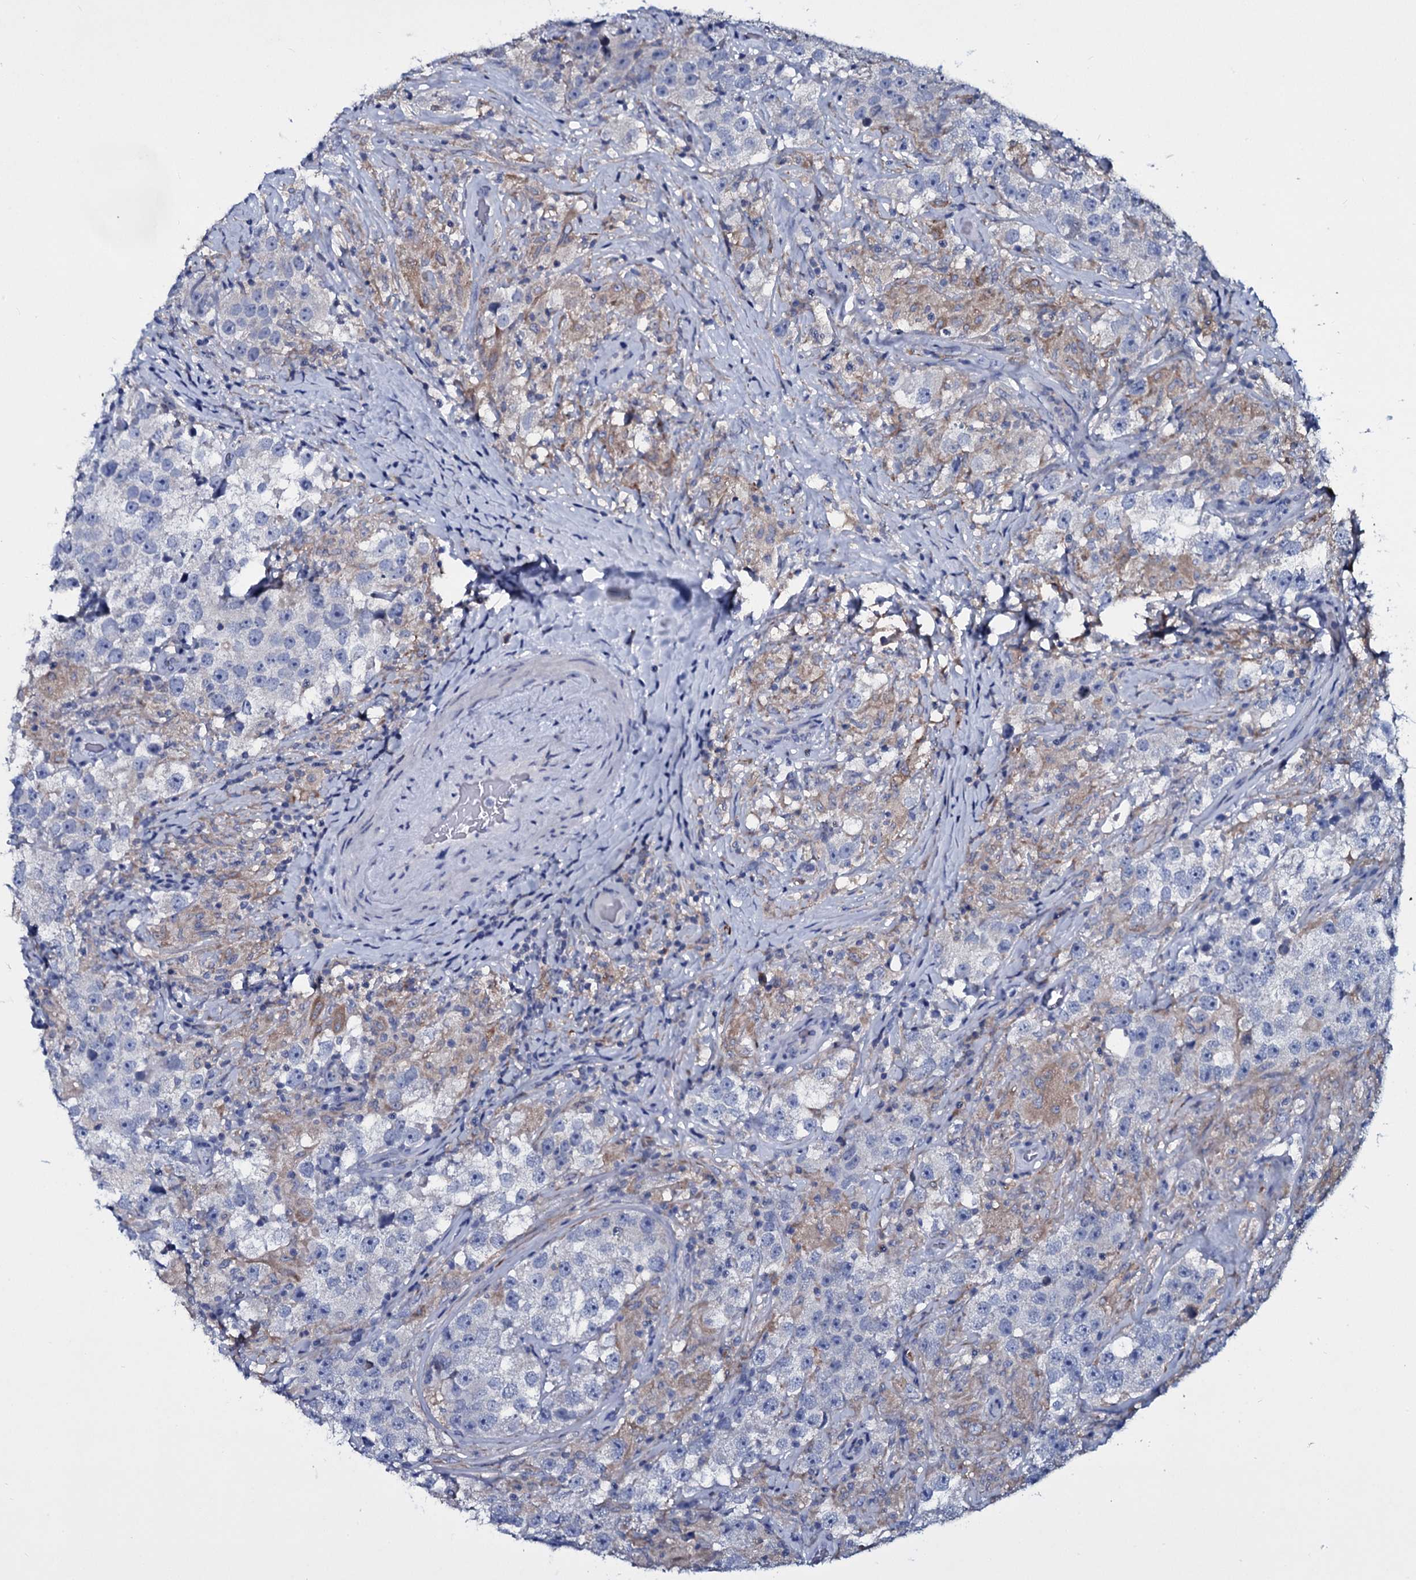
{"staining": {"intensity": "negative", "quantity": "none", "location": "none"}, "tissue": "testis cancer", "cell_type": "Tumor cells", "image_type": "cancer", "snomed": [{"axis": "morphology", "description": "Seminoma, NOS"}, {"axis": "topography", "description": "Testis"}], "caption": "The IHC histopathology image has no significant staining in tumor cells of testis cancer (seminoma) tissue.", "gene": "TPGS2", "patient": {"sex": "male", "age": 46}}